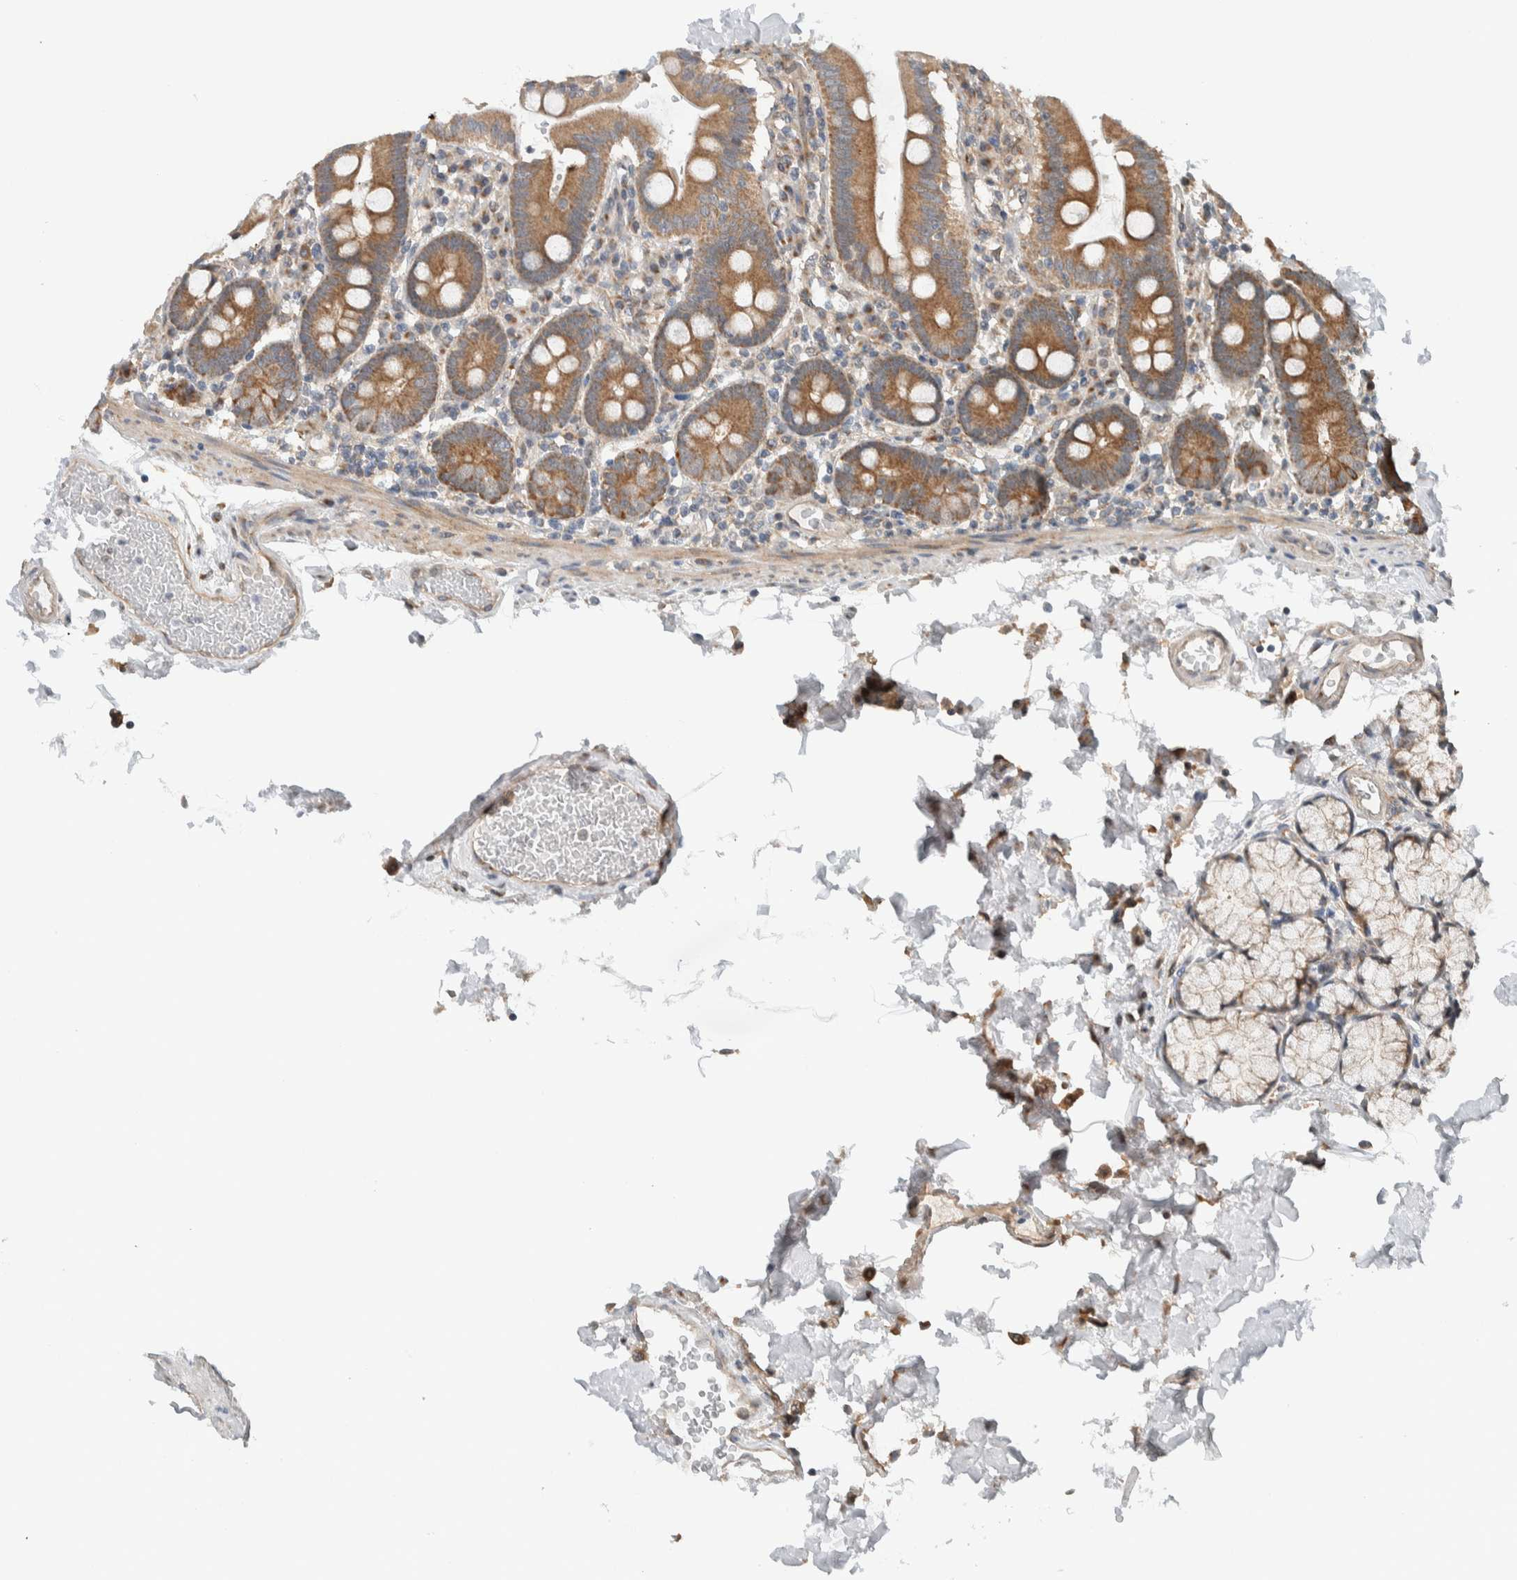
{"staining": {"intensity": "moderate", "quantity": ">75%", "location": "cytoplasmic/membranous"}, "tissue": "duodenum", "cell_type": "Glandular cells", "image_type": "normal", "snomed": [{"axis": "morphology", "description": "Normal tissue, NOS"}, {"axis": "topography", "description": "Small intestine, NOS"}], "caption": "Immunohistochemistry (IHC) (DAB (3,3'-diaminobenzidine)) staining of normal human duodenum displays moderate cytoplasmic/membranous protein staining in approximately >75% of glandular cells.", "gene": "RERE", "patient": {"sex": "female", "age": 71}}